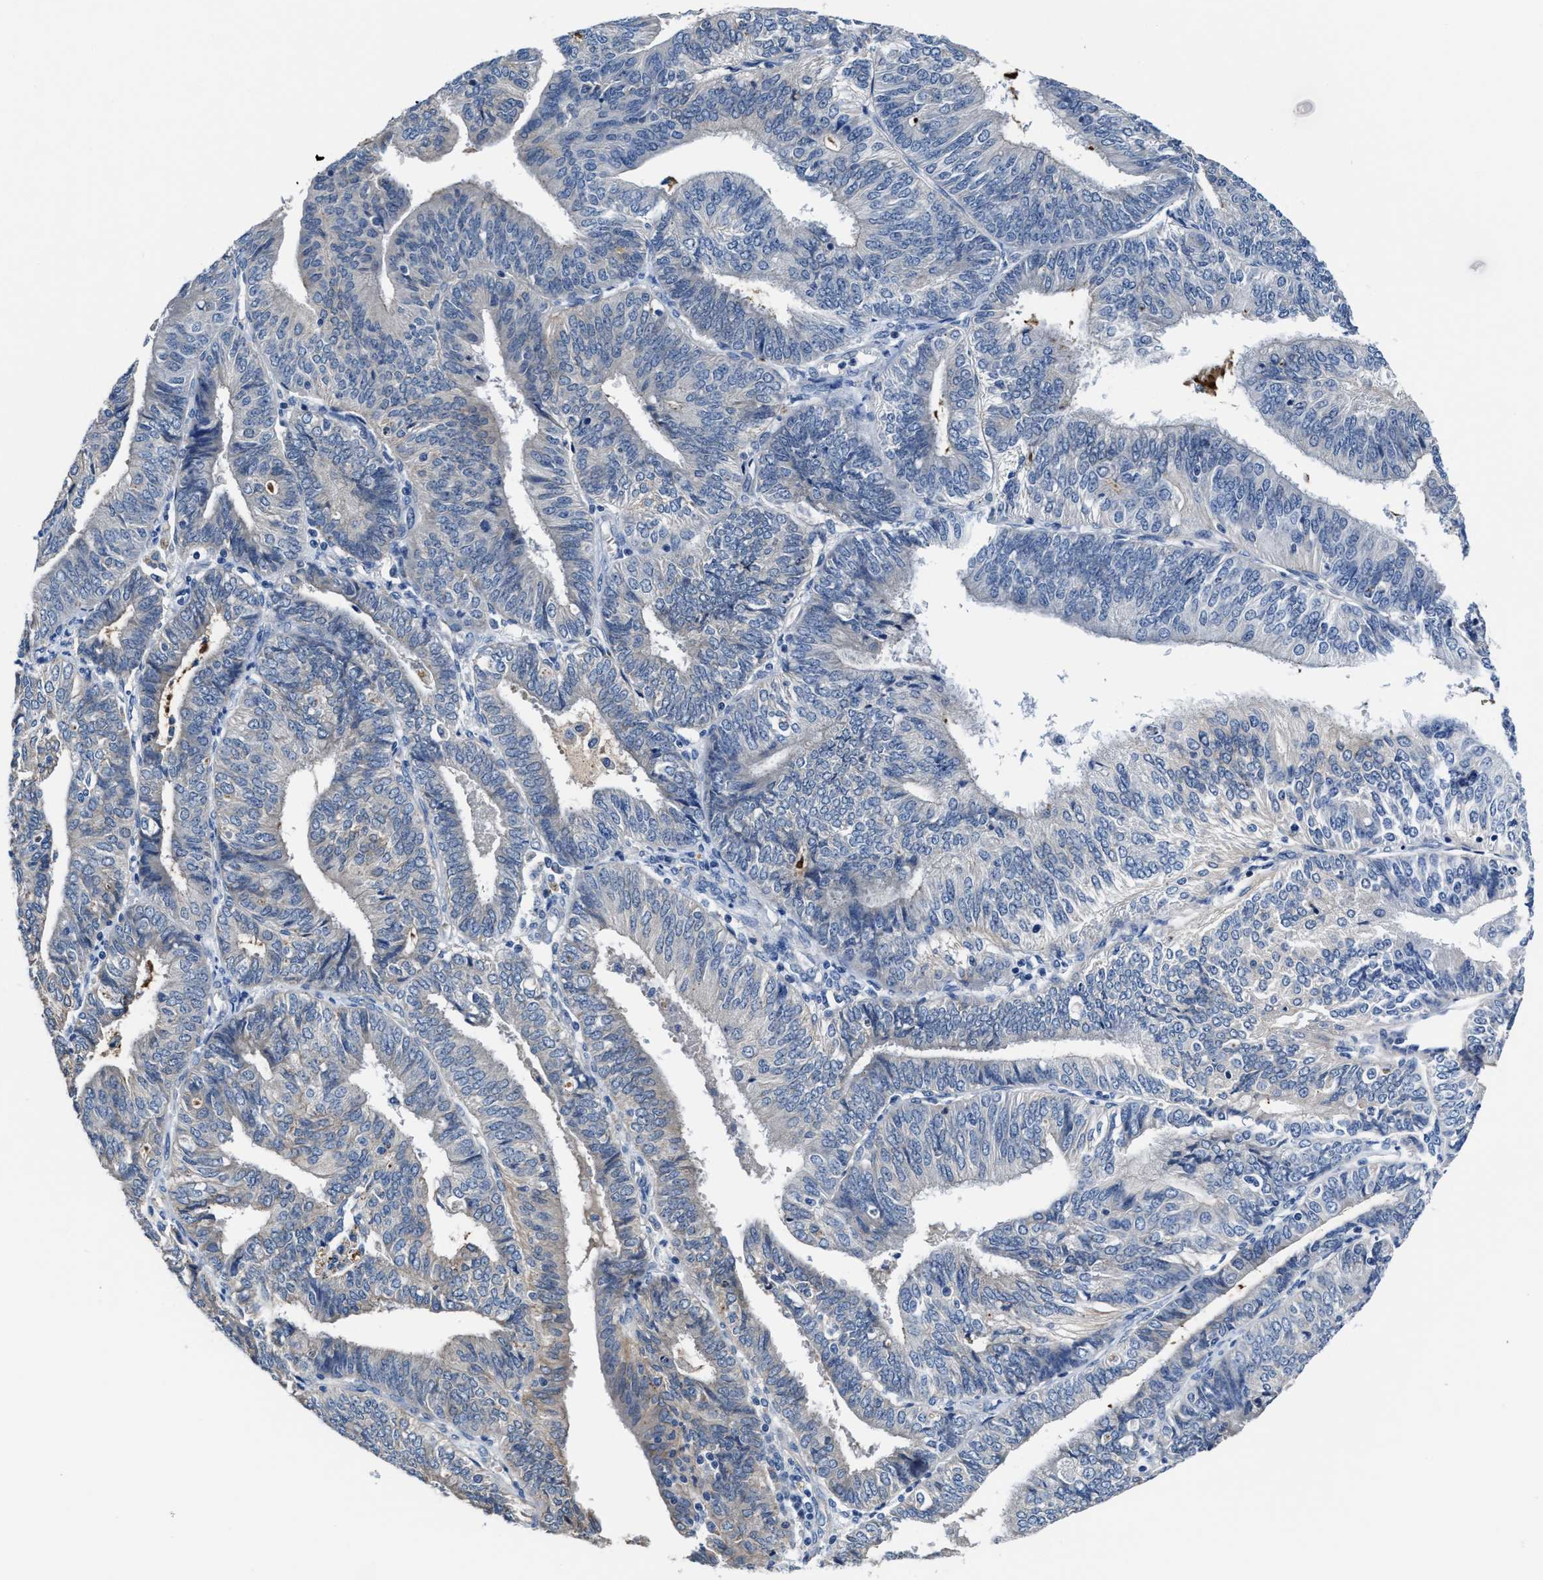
{"staining": {"intensity": "negative", "quantity": "none", "location": "none"}, "tissue": "endometrial cancer", "cell_type": "Tumor cells", "image_type": "cancer", "snomed": [{"axis": "morphology", "description": "Adenocarcinoma, NOS"}, {"axis": "topography", "description": "Endometrium"}], "caption": "IHC micrograph of neoplastic tissue: human endometrial adenocarcinoma stained with DAB exhibits no significant protein expression in tumor cells.", "gene": "GHITM", "patient": {"sex": "female", "age": 58}}